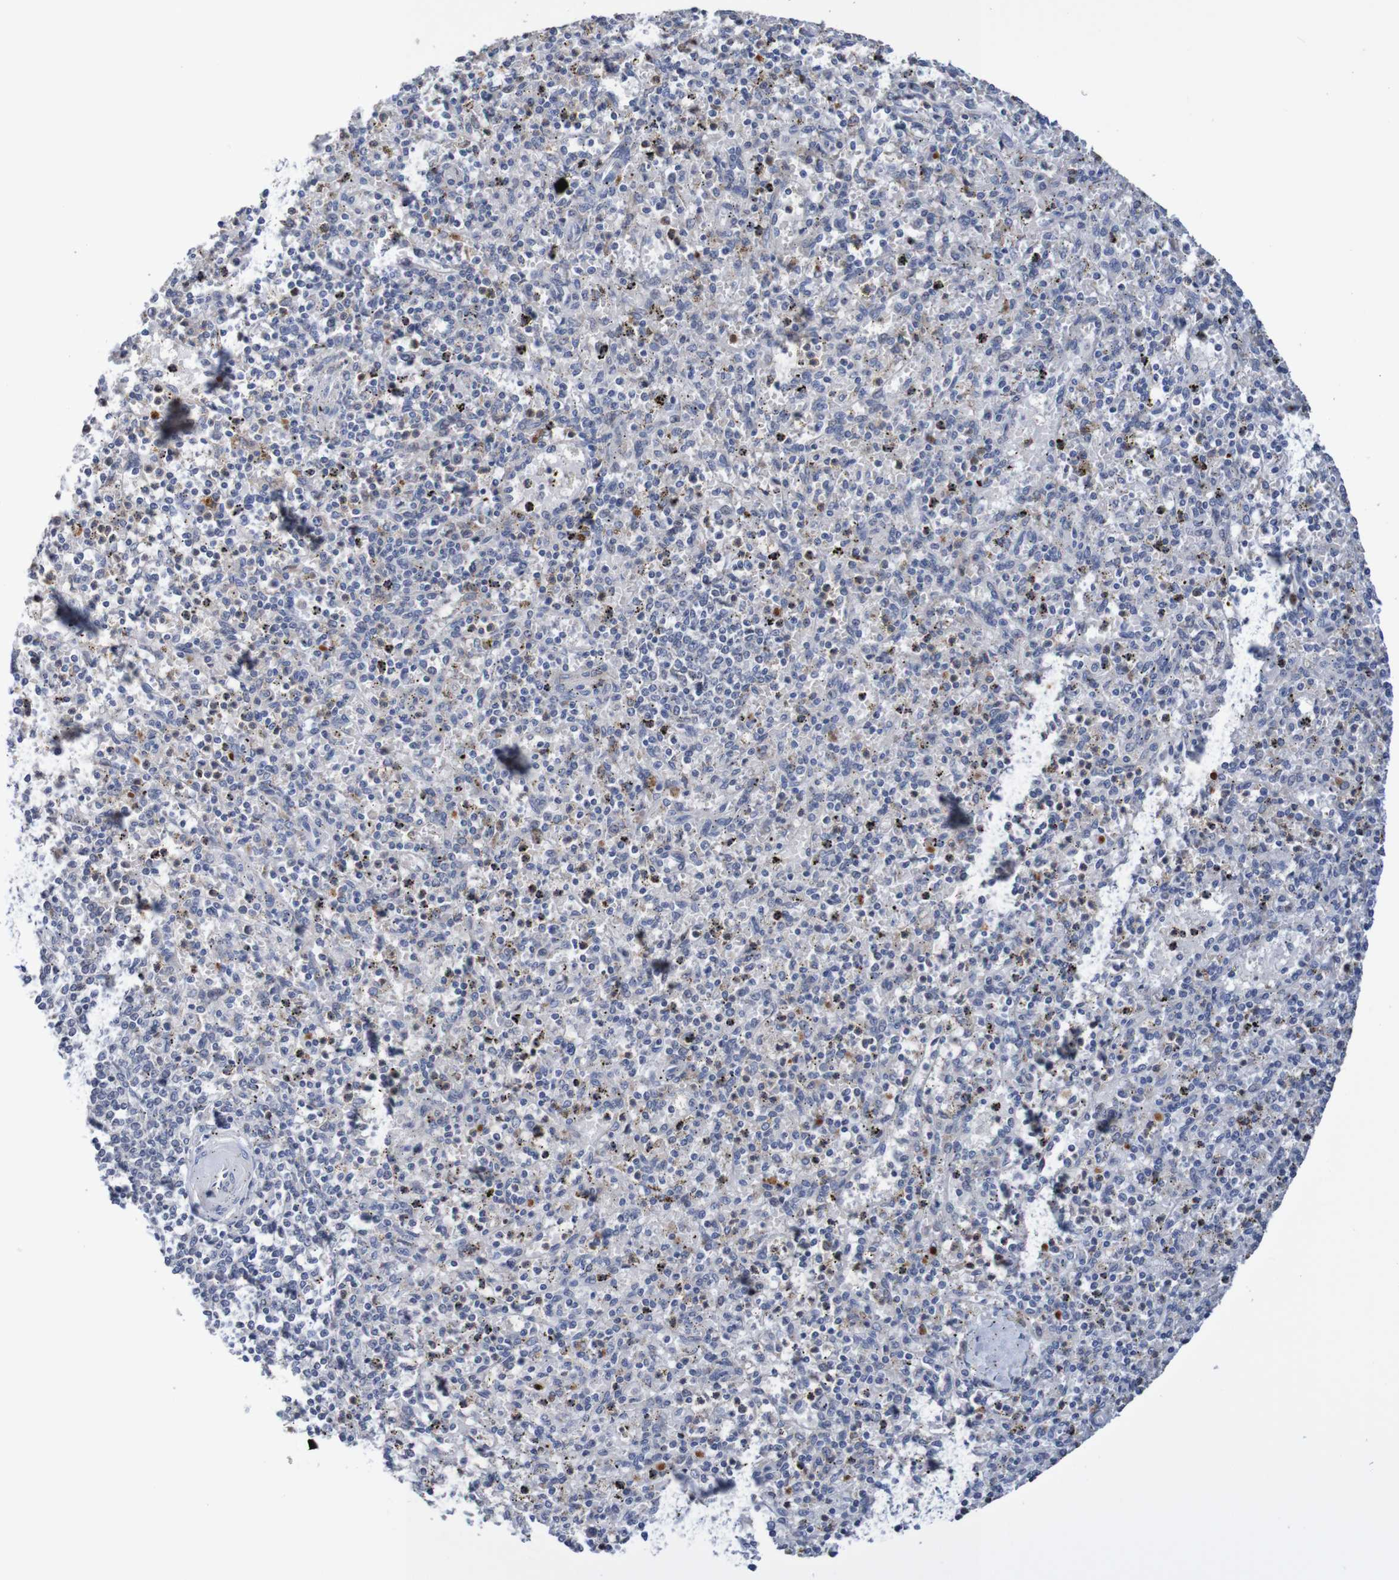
{"staining": {"intensity": "negative", "quantity": "none", "location": "none"}, "tissue": "spleen", "cell_type": "Cells in red pulp", "image_type": "normal", "snomed": [{"axis": "morphology", "description": "Normal tissue, NOS"}, {"axis": "topography", "description": "Spleen"}], "caption": "Cells in red pulp show no significant protein staining in benign spleen. (DAB immunohistochemistry with hematoxylin counter stain).", "gene": "FIBP", "patient": {"sex": "male", "age": 72}}